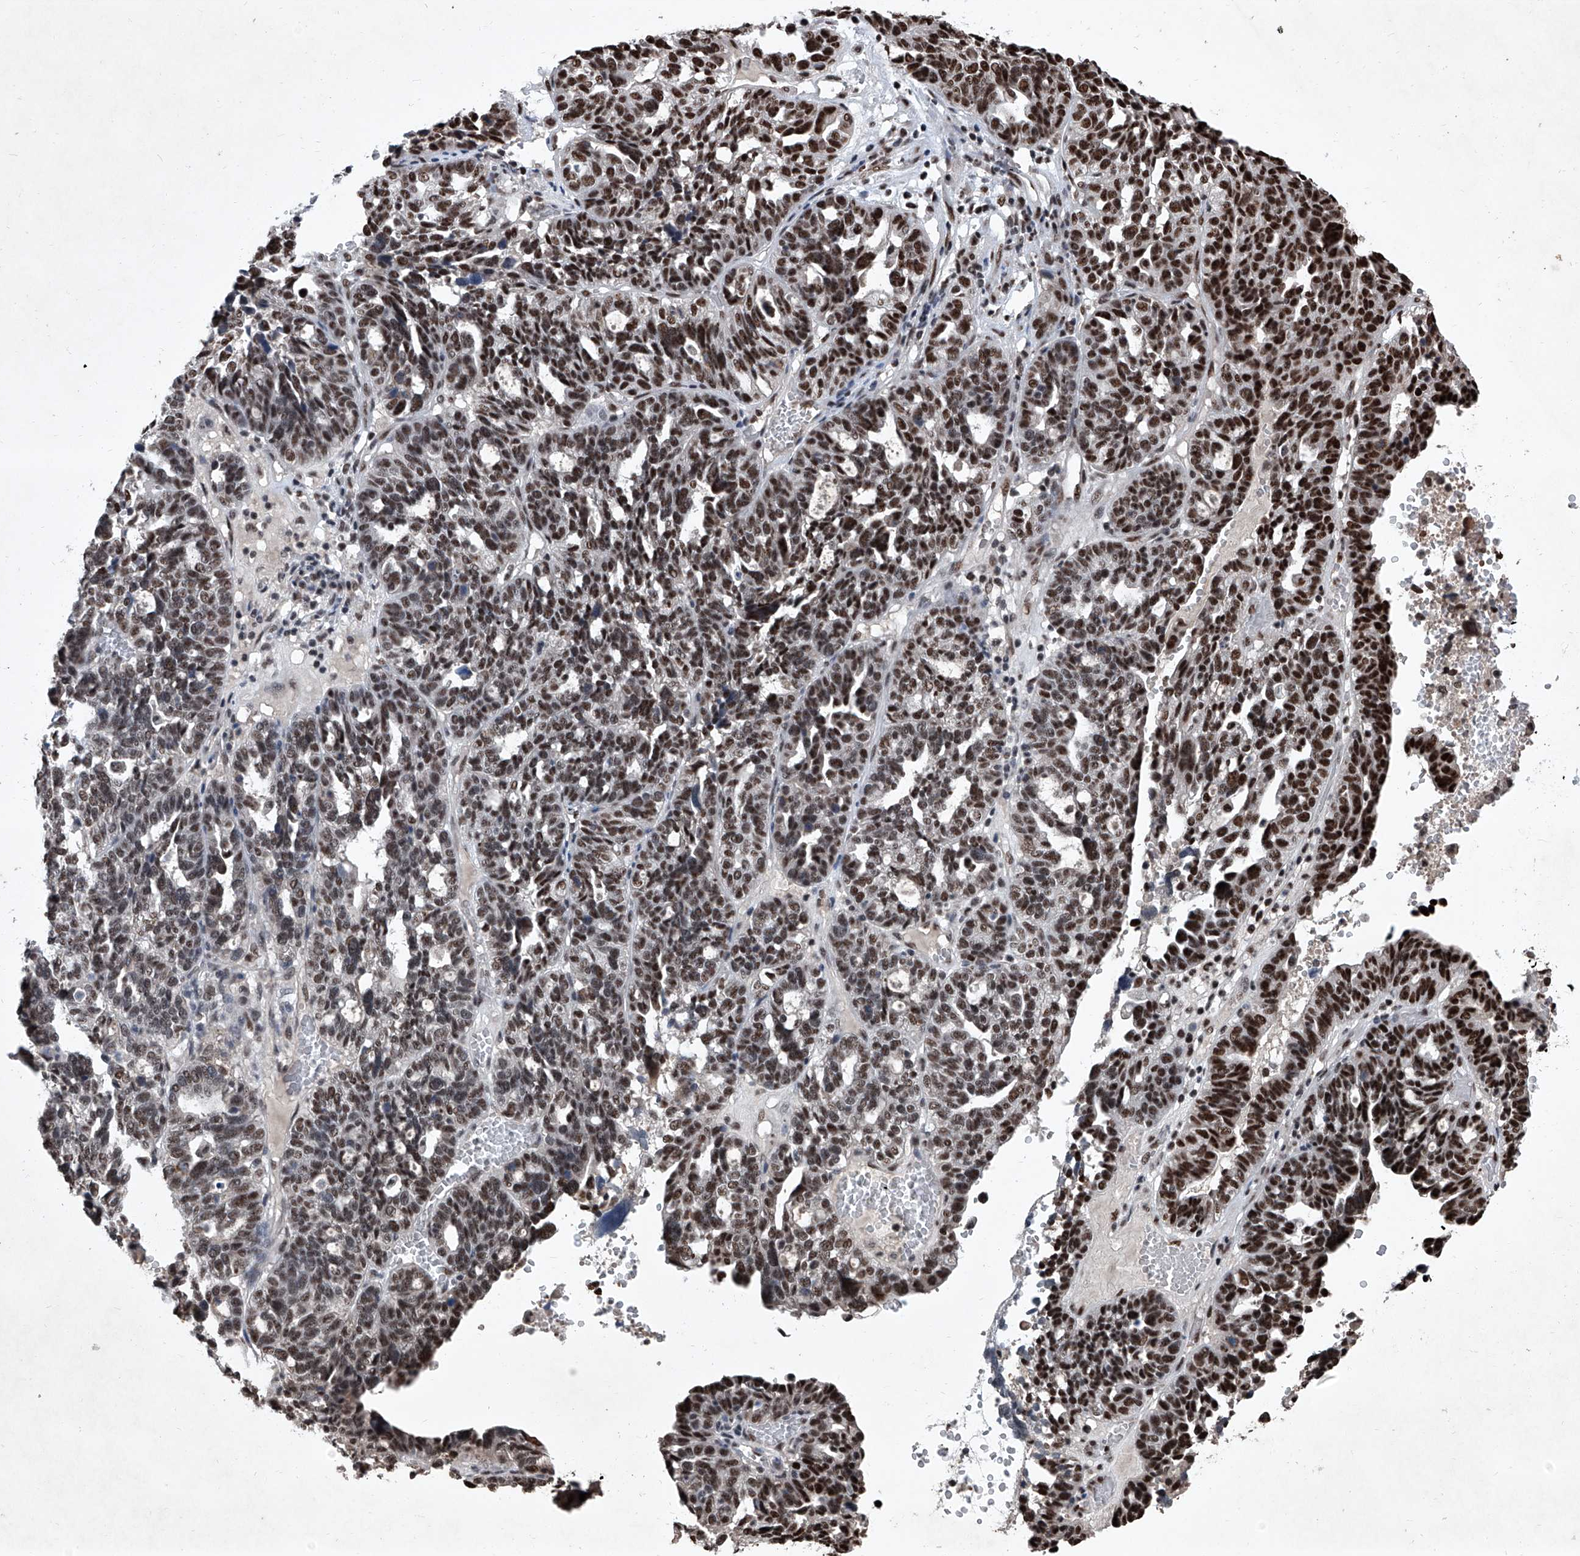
{"staining": {"intensity": "strong", "quantity": ">75%", "location": "nuclear"}, "tissue": "ovarian cancer", "cell_type": "Tumor cells", "image_type": "cancer", "snomed": [{"axis": "morphology", "description": "Cystadenocarcinoma, serous, NOS"}, {"axis": "topography", "description": "Ovary"}], "caption": "Immunohistochemical staining of human ovarian cancer (serous cystadenocarcinoma) reveals high levels of strong nuclear protein staining in approximately >75% of tumor cells.", "gene": "DDX39B", "patient": {"sex": "female", "age": 59}}